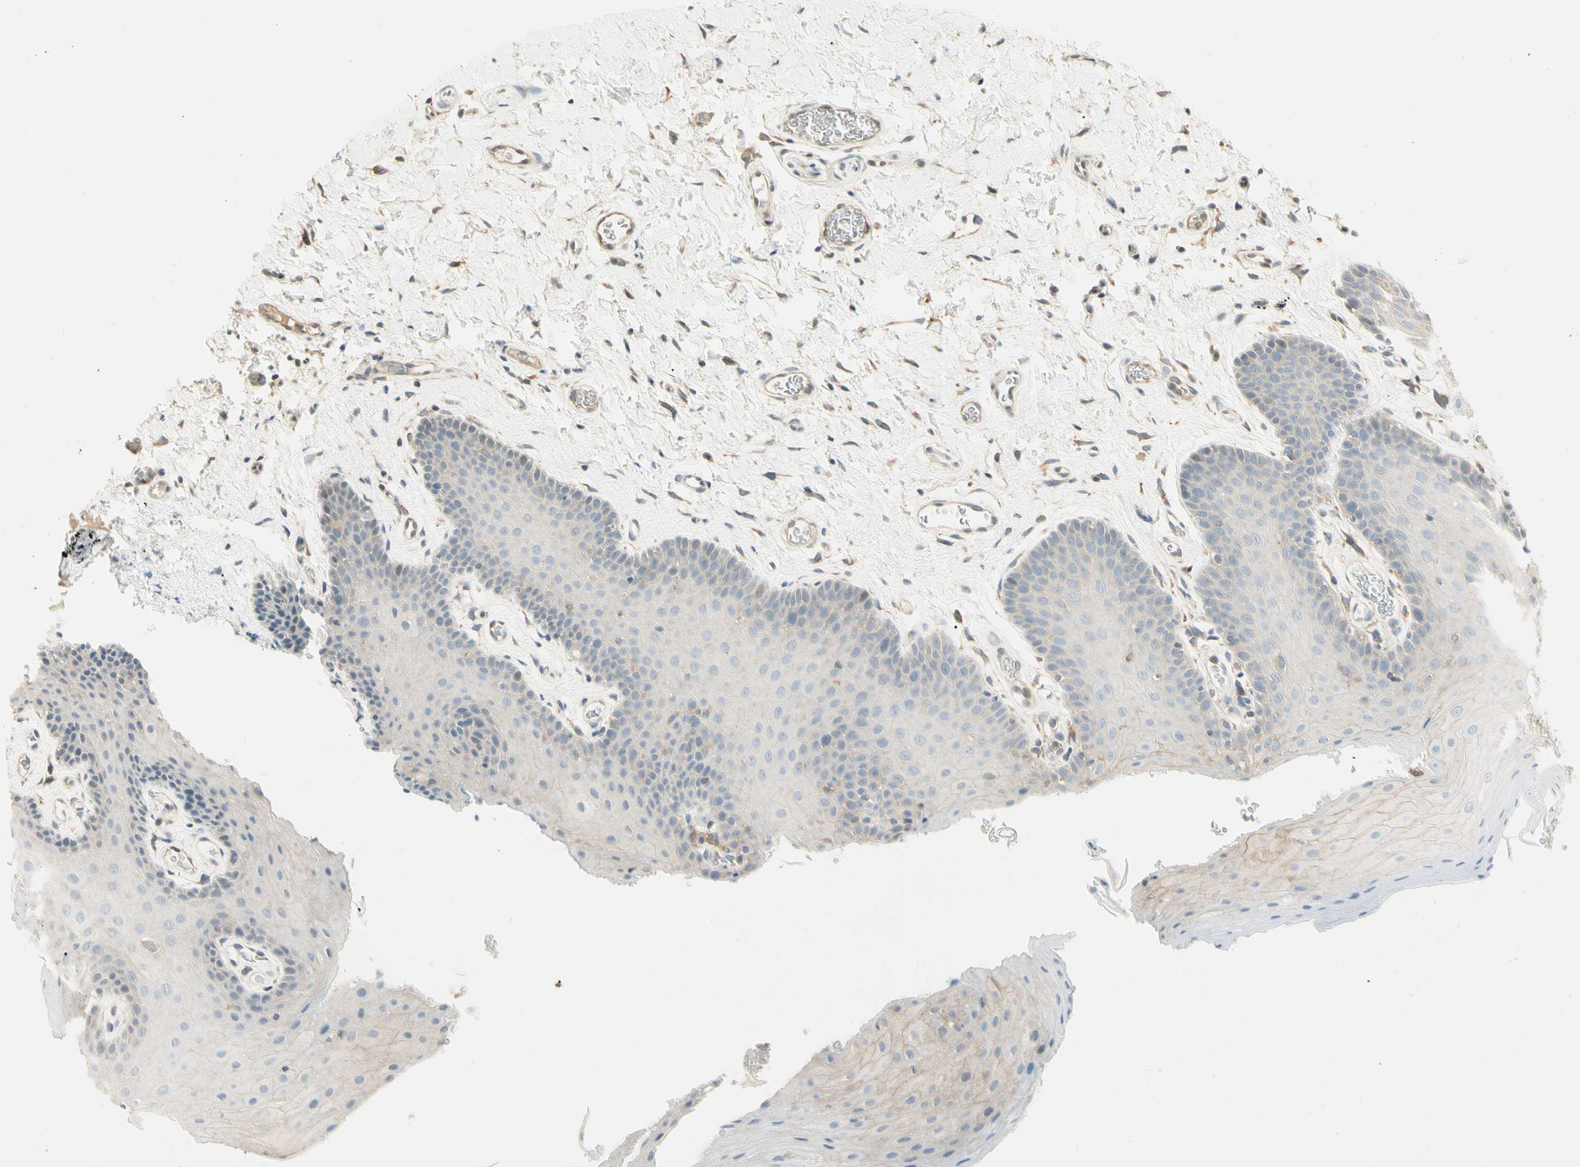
{"staining": {"intensity": "negative", "quantity": "none", "location": "none"}, "tissue": "oral mucosa", "cell_type": "Squamous epithelial cells", "image_type": "normal", "snomed": [{"axis": "morphology", "description": "Normal tissue, NOS"}, {"axis": "topography", "description": "Oral tissue"}], "caption": "The immunohistochemistry (IHC) micrograph has no significant staining in squamous epithelial cells of oral mucosa.", "gene": "FNDC3B", "patient": {"sex": "male", "age": 54}}